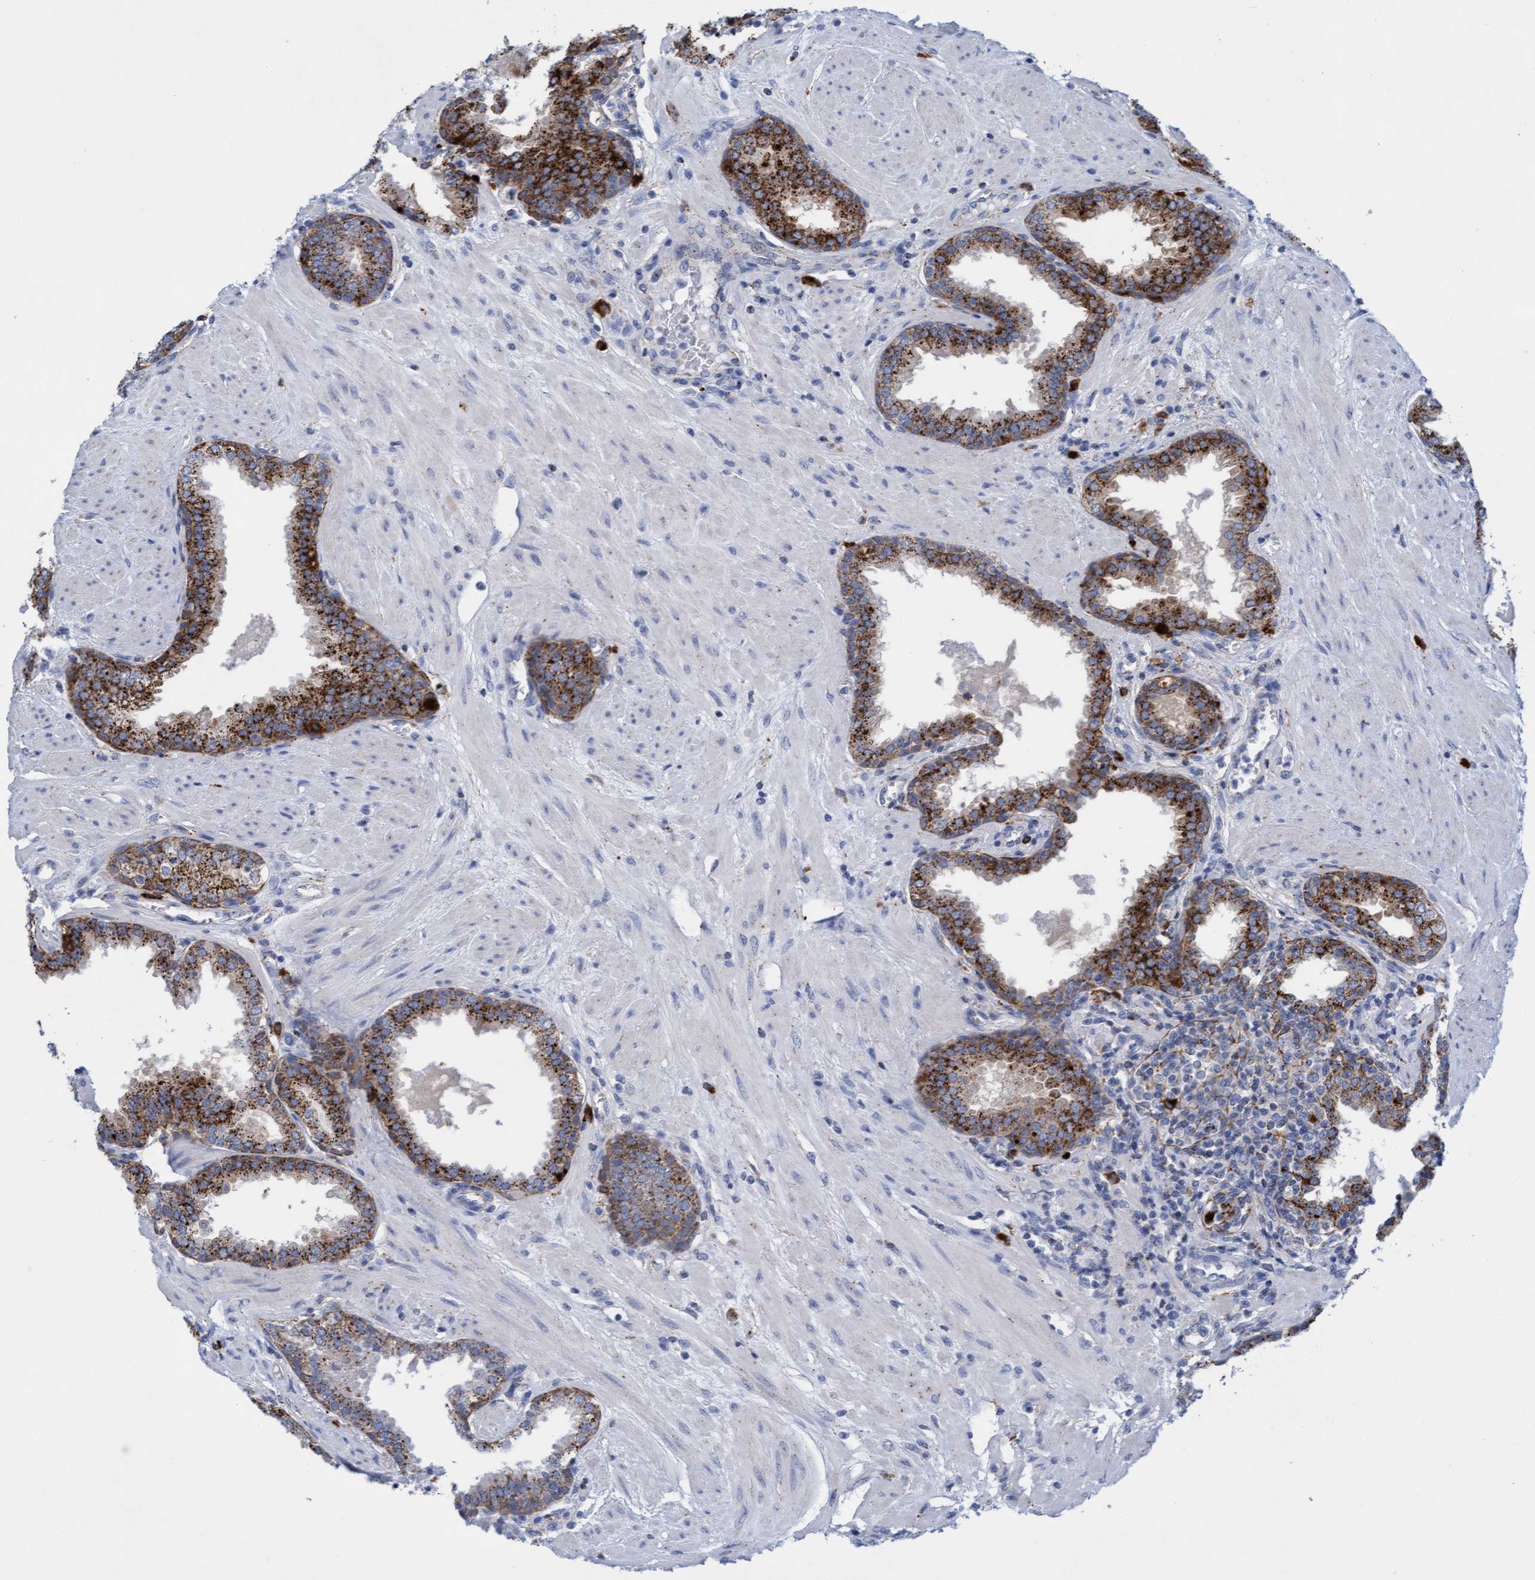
{"staining": {"intensity": "strong", "quantity": "25%-75%", "location": "cytoplasmic/membranous"}, "tissue": "prostate", "cell_type": "Glandular cells", "image_type": "normal", "snomed": [{"axis": "morphology", "description": "Normal tissue, NOS"}, {"axis": "topography", "description": "Prostate"}], "caption": "Immunohistochemical staining of normal prostate demonstrates high levels of strong cytoplasmic/membranous staining in about 25%-75% of glandular cells.", "gene": "SGSH", "patient": {"sex": "male", "age": 51}}